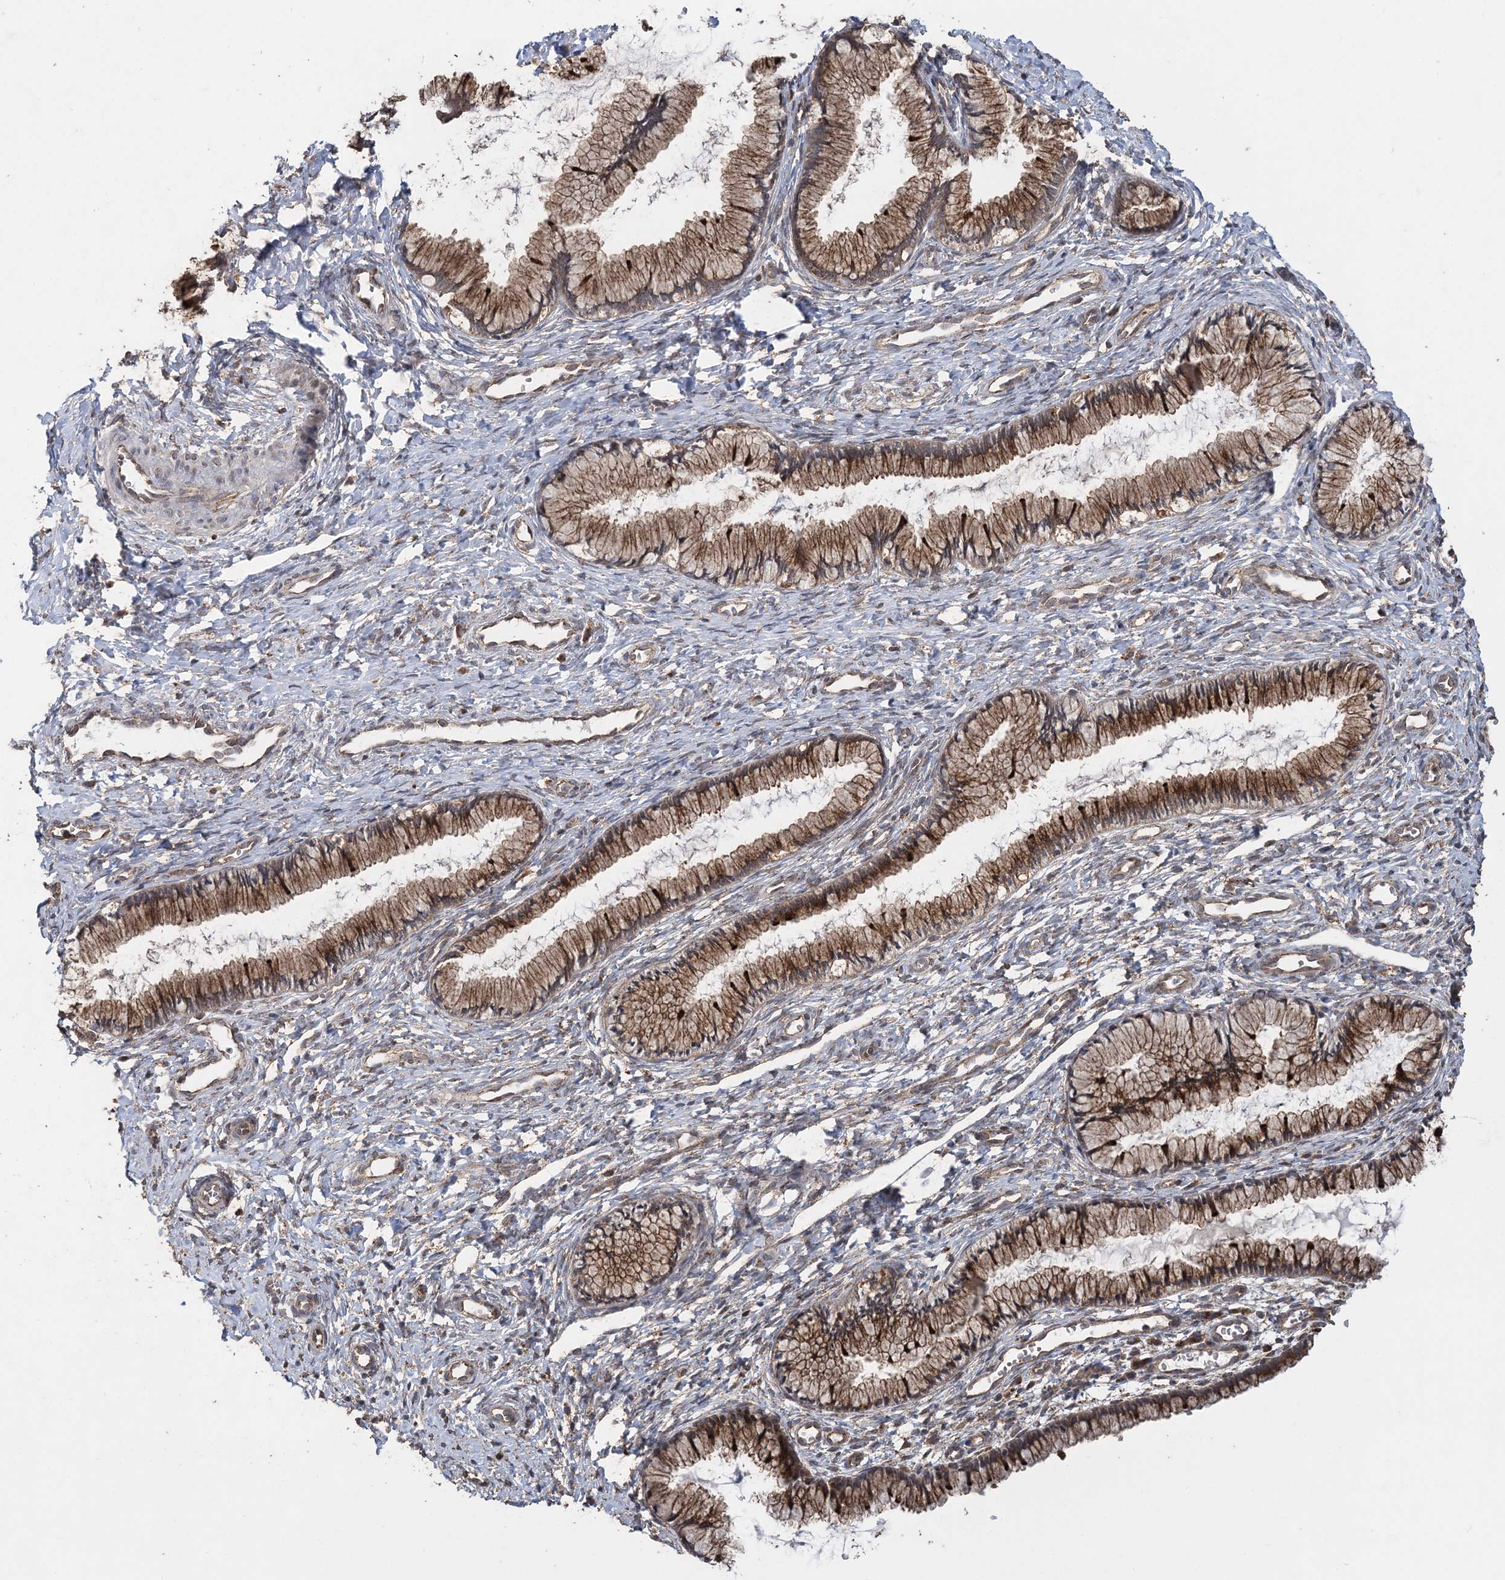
{"staining": {"intensity": "moderate", "quantity": ">75%", "location": "cytoplasmic/membranous"}, "tissue": "cervix", "cell_type": "Glandular cells", "image_type": "normal", "snomed": [{"axis": "morphology", "description": "Normal tissue, NOS"}, {"axis": "topography", "description": "Cervix"}], "caption": "Protein expression analysis of unremarkable cervix displays moderate cytoplasmic/membranous expression in approximately >75% of glandular cells.", "gene": "RAB14", "patient": {"sex": "female", "age": 27}}